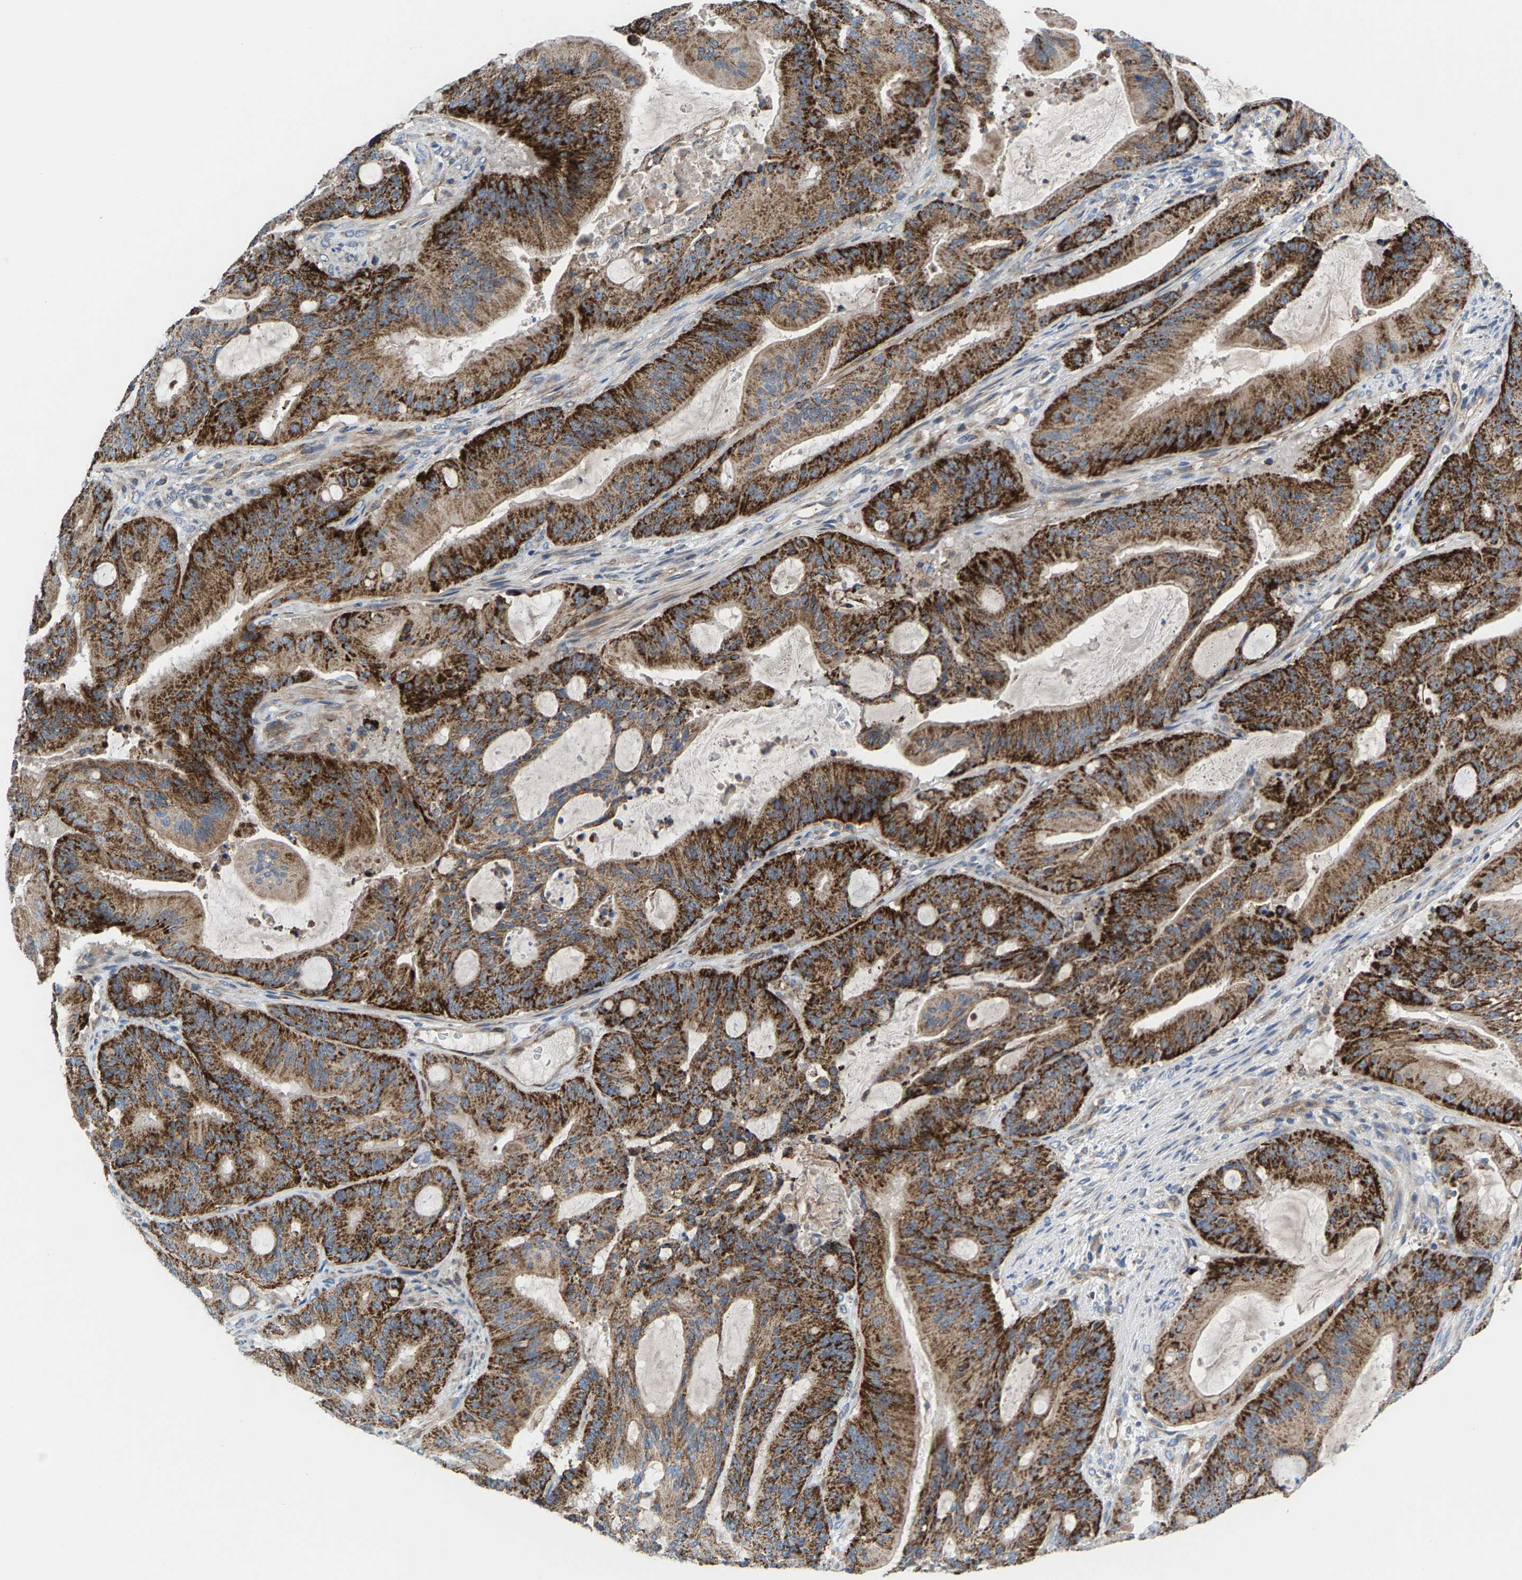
{"staining": {"intensity": "strong", "quantity": ">75%", "location": "cytoplasmic/membranous"}, "tissue": "liver cancer", "cell_type": "Tumor cells", "image_type": "cancer", "snomed": [{"axis": "morphology", "description": "Normal tissue, NOS"}, {"axis": "morphology", "description": "Cholangiocarcinoma"}, {"axis": "topography", "description": "Liver"}, {"axis": "topography", "description": "Peripheral nerve tissue"}], "caption": "This micrograph displays immunohistochemistry (IHC) staining of human liver cancer (cholangiocarcinoma), with high strong cytoplasmic/membranous staining in about >75% of tumor cells.", "gene": "MRM1", "patient": {"sex": "female", "age": 73}}